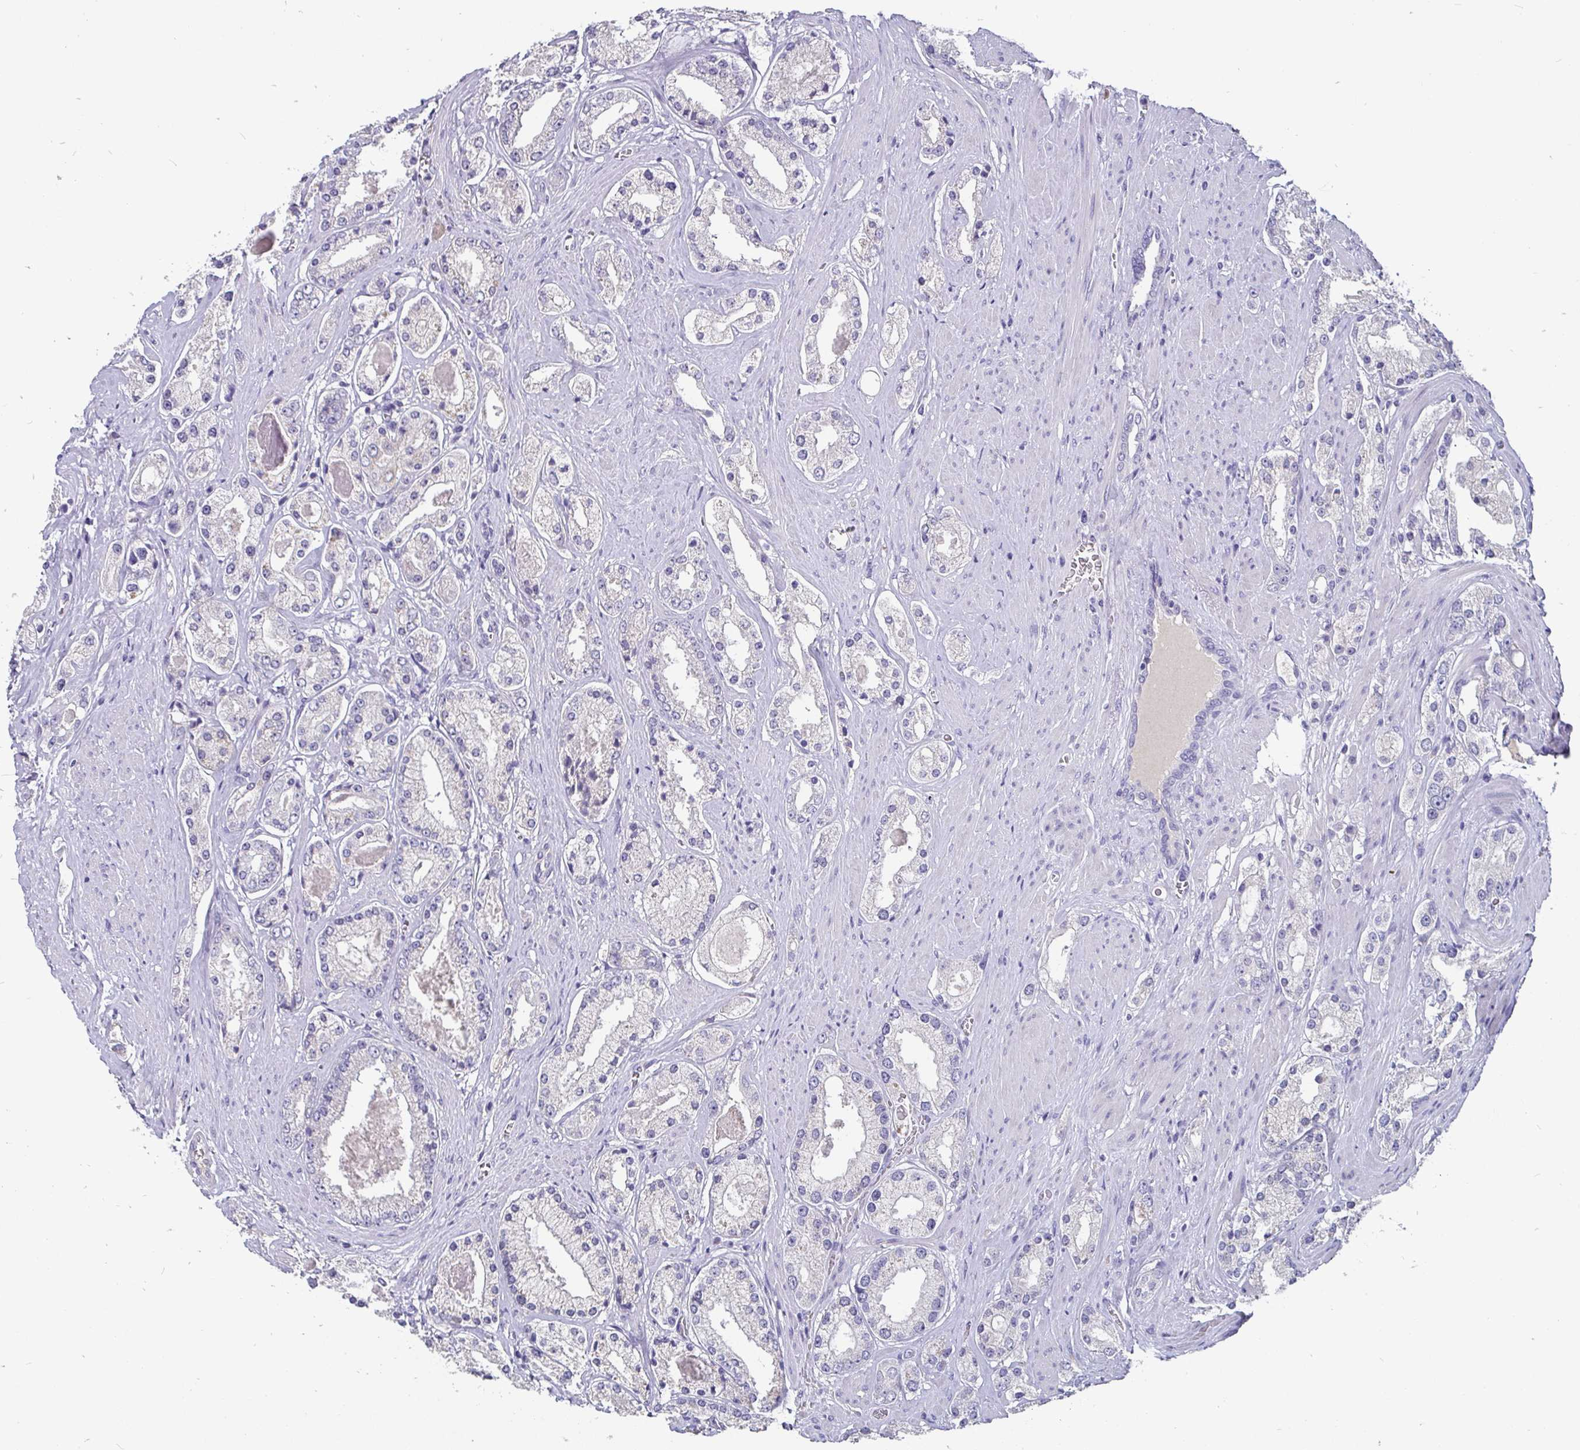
{"staining": {"intensity": "negative", "quantity": "none", "location": "none"}, "tissue": "prostate cancer", "cell_type": "Tumor cells", "image_type": "cancer", "snomed": [{"axis": "morphology", "description": "Adenocarcinoma, High grade"}, {"axis": "topography", "description": "Prostate"}], "caption": "High-grade adenocarcinoma (prostate) stained for a protein using IHC displays no expression tumor cells.", "gene": "ADAMTS6", "patient": {"sex": "male", "age": 67}}